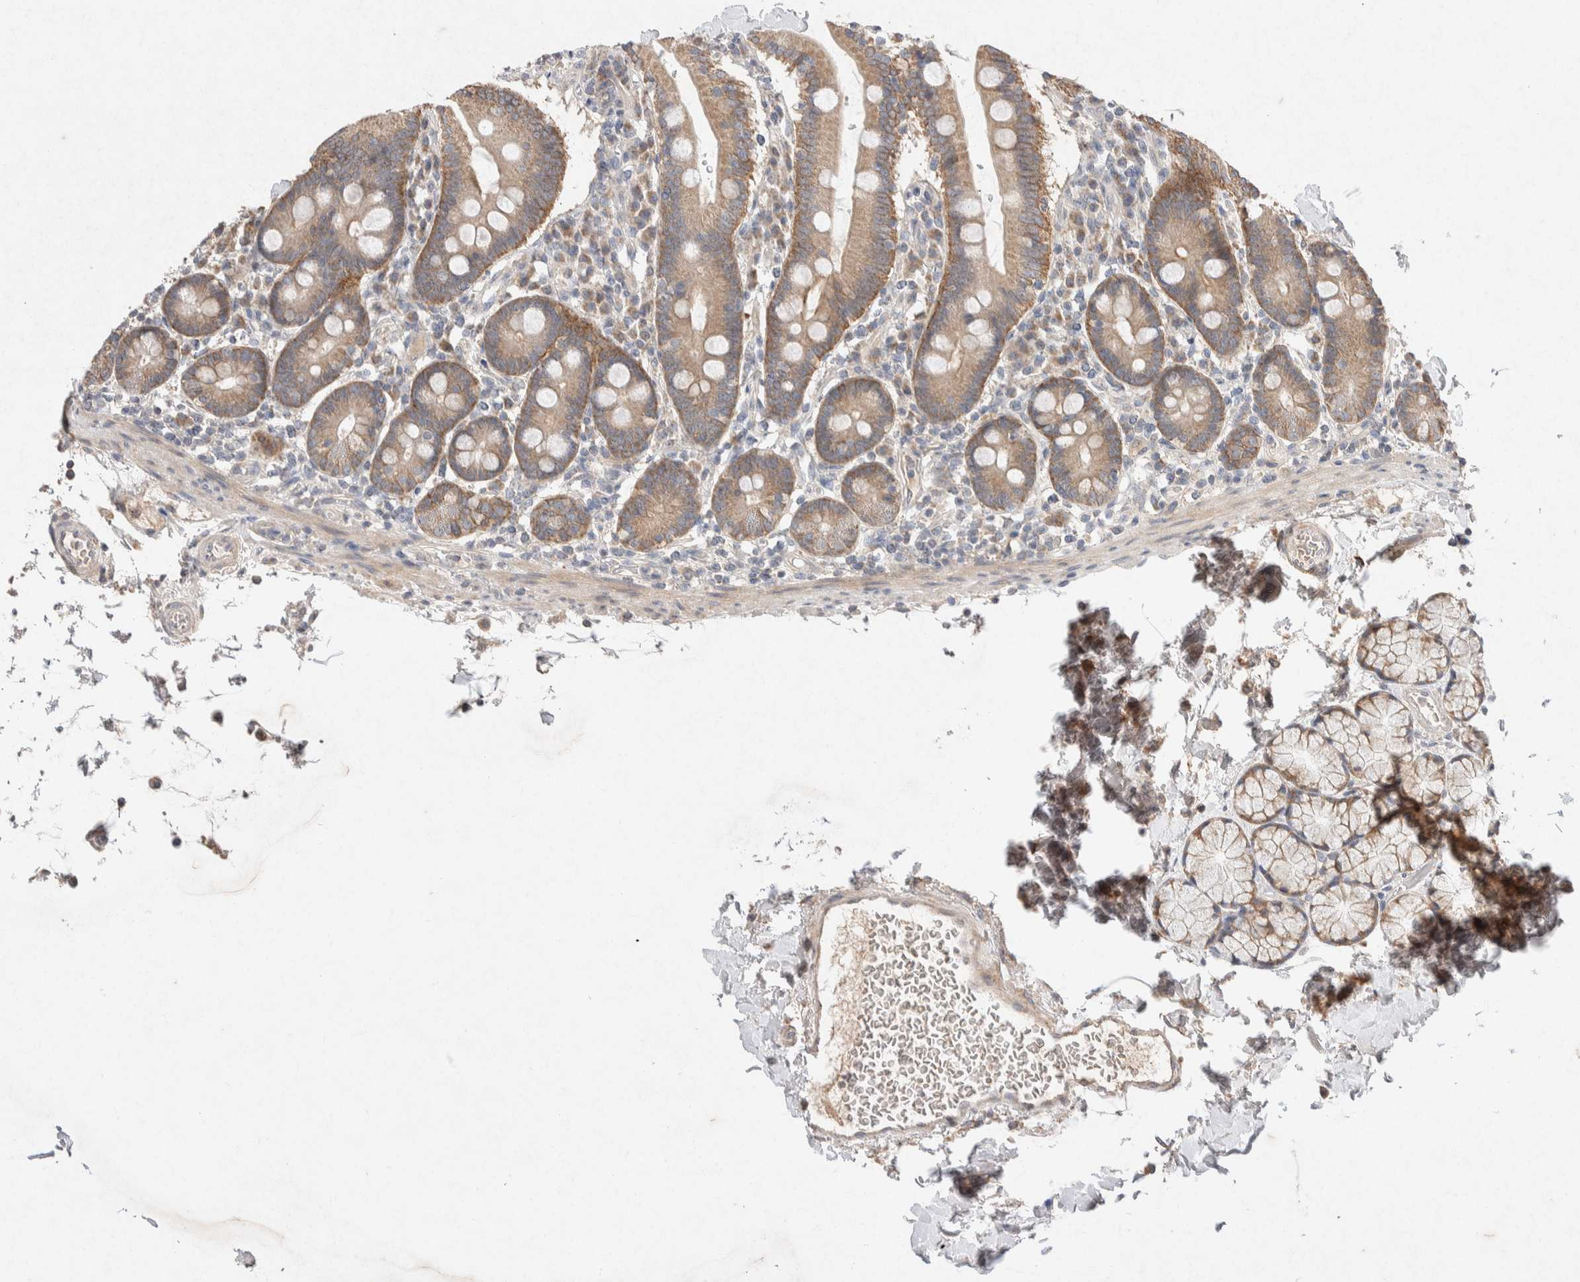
{"staining": {"intensity": "moderate", "quantity": ">75%", "location": "cytoplasmic/membranous"}, "tissue": "duodenum", "cell_type": "Glandular cells", "image_type": "normal", "snomed": [{"axis": "morphology", "description": "Normal tissue, NOS"}, {"axis": "topography", "description": "Small intestine, NOS"}], "caption": "A brown stain shows moderate cytoplasmic/membranous positivity of a protein in glandular cells of benign duodenum.", "gene": "CMTM4", "patient": {"sex": "female", "age": 71}}